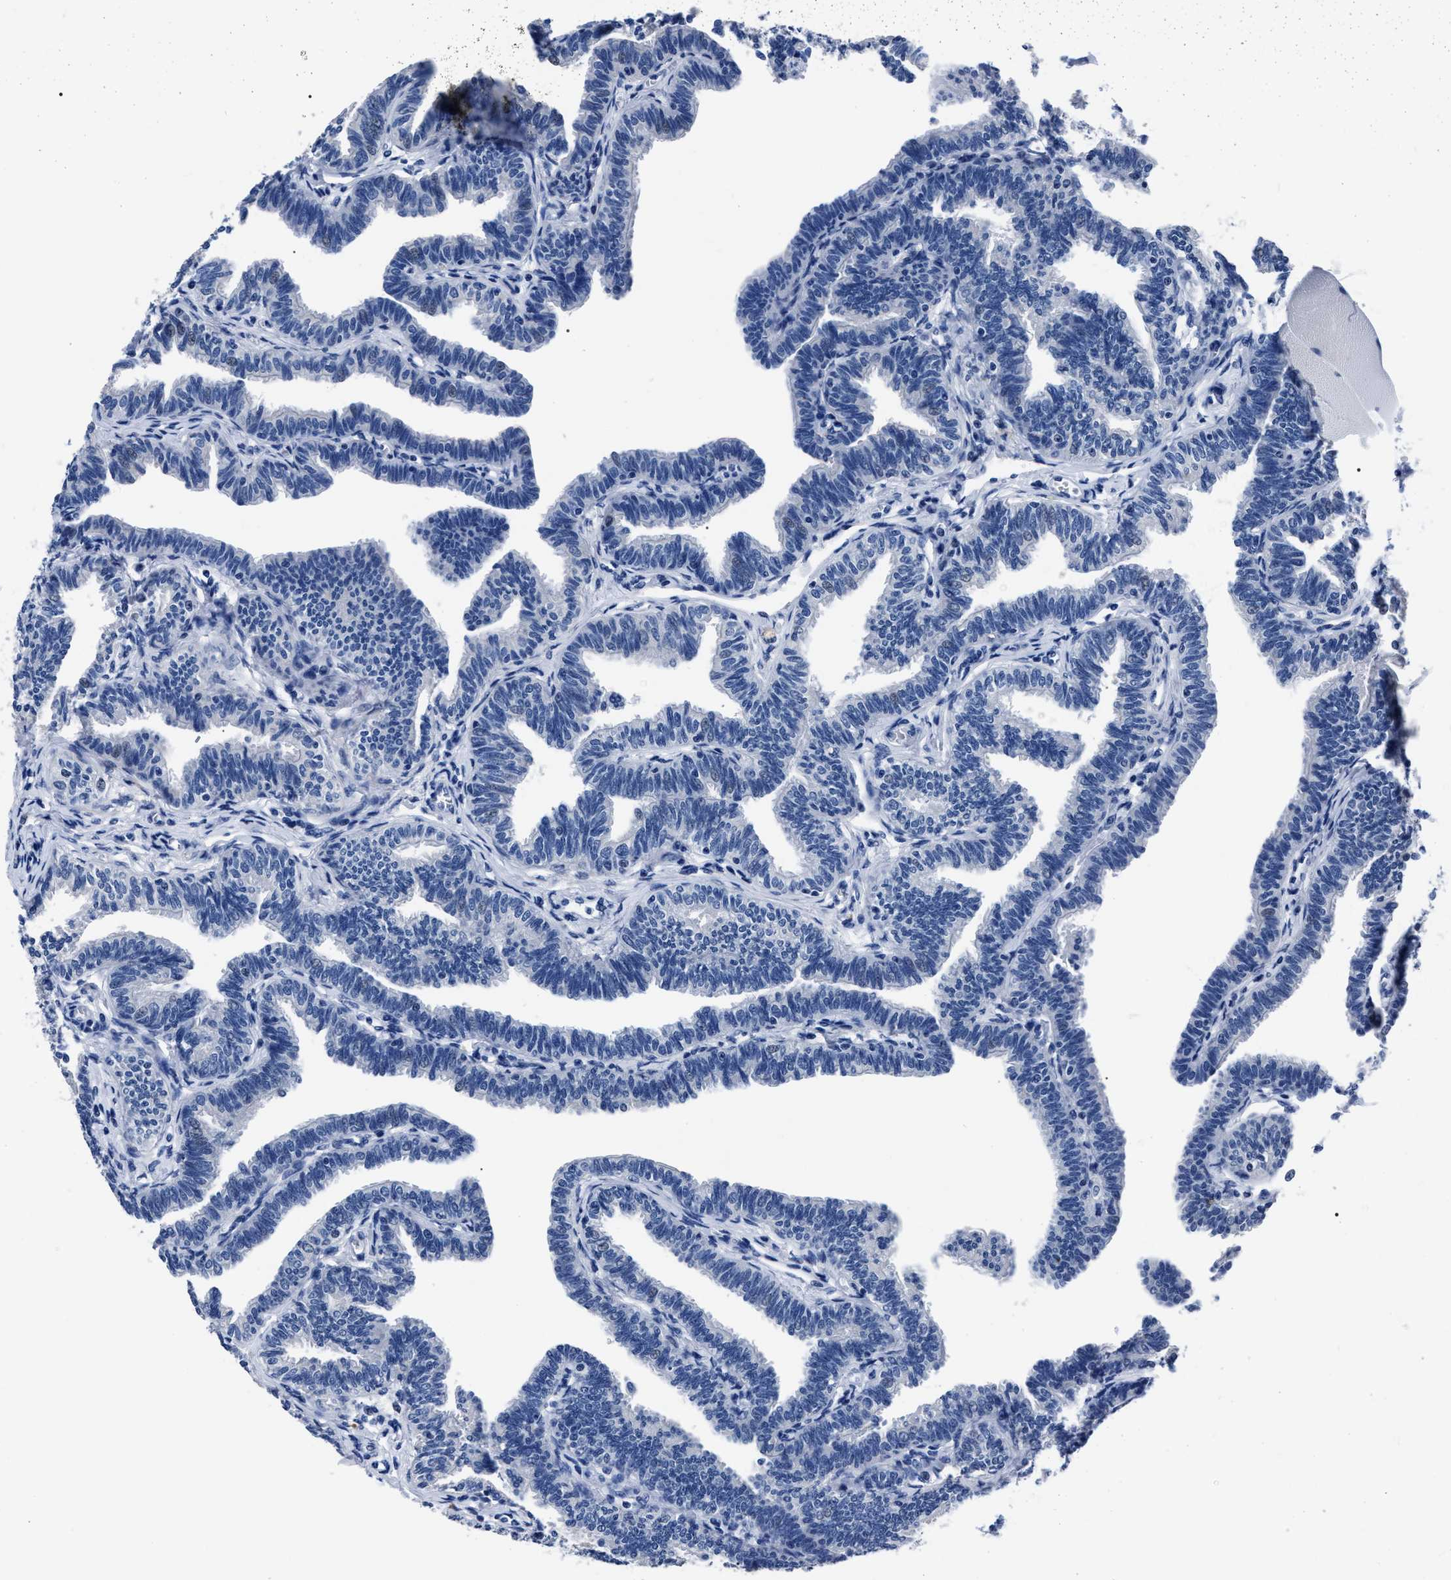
{"staining": {"intensity": "negative", "quantity": "none", "location": "none"}, "tissue": "fallopian tube", "cell_type": "Glandular cells", "image_type": "normal", "snomed": [{"axis": "morphology", "description": "Normal tissue, NOS"}, {"axis": "topography", "description": "Fallopian tube"}, {"axis": "topography", "description": "Ovary"}], "caption": "Immunohistochemistry (IHC) image of normal fallopian tube: human fallopian tube stained with DAB demonstrates no significant protein expression in glandular cells.", "gene": "MOV10L1", "patient": {"sex": "female", "age": 23}}